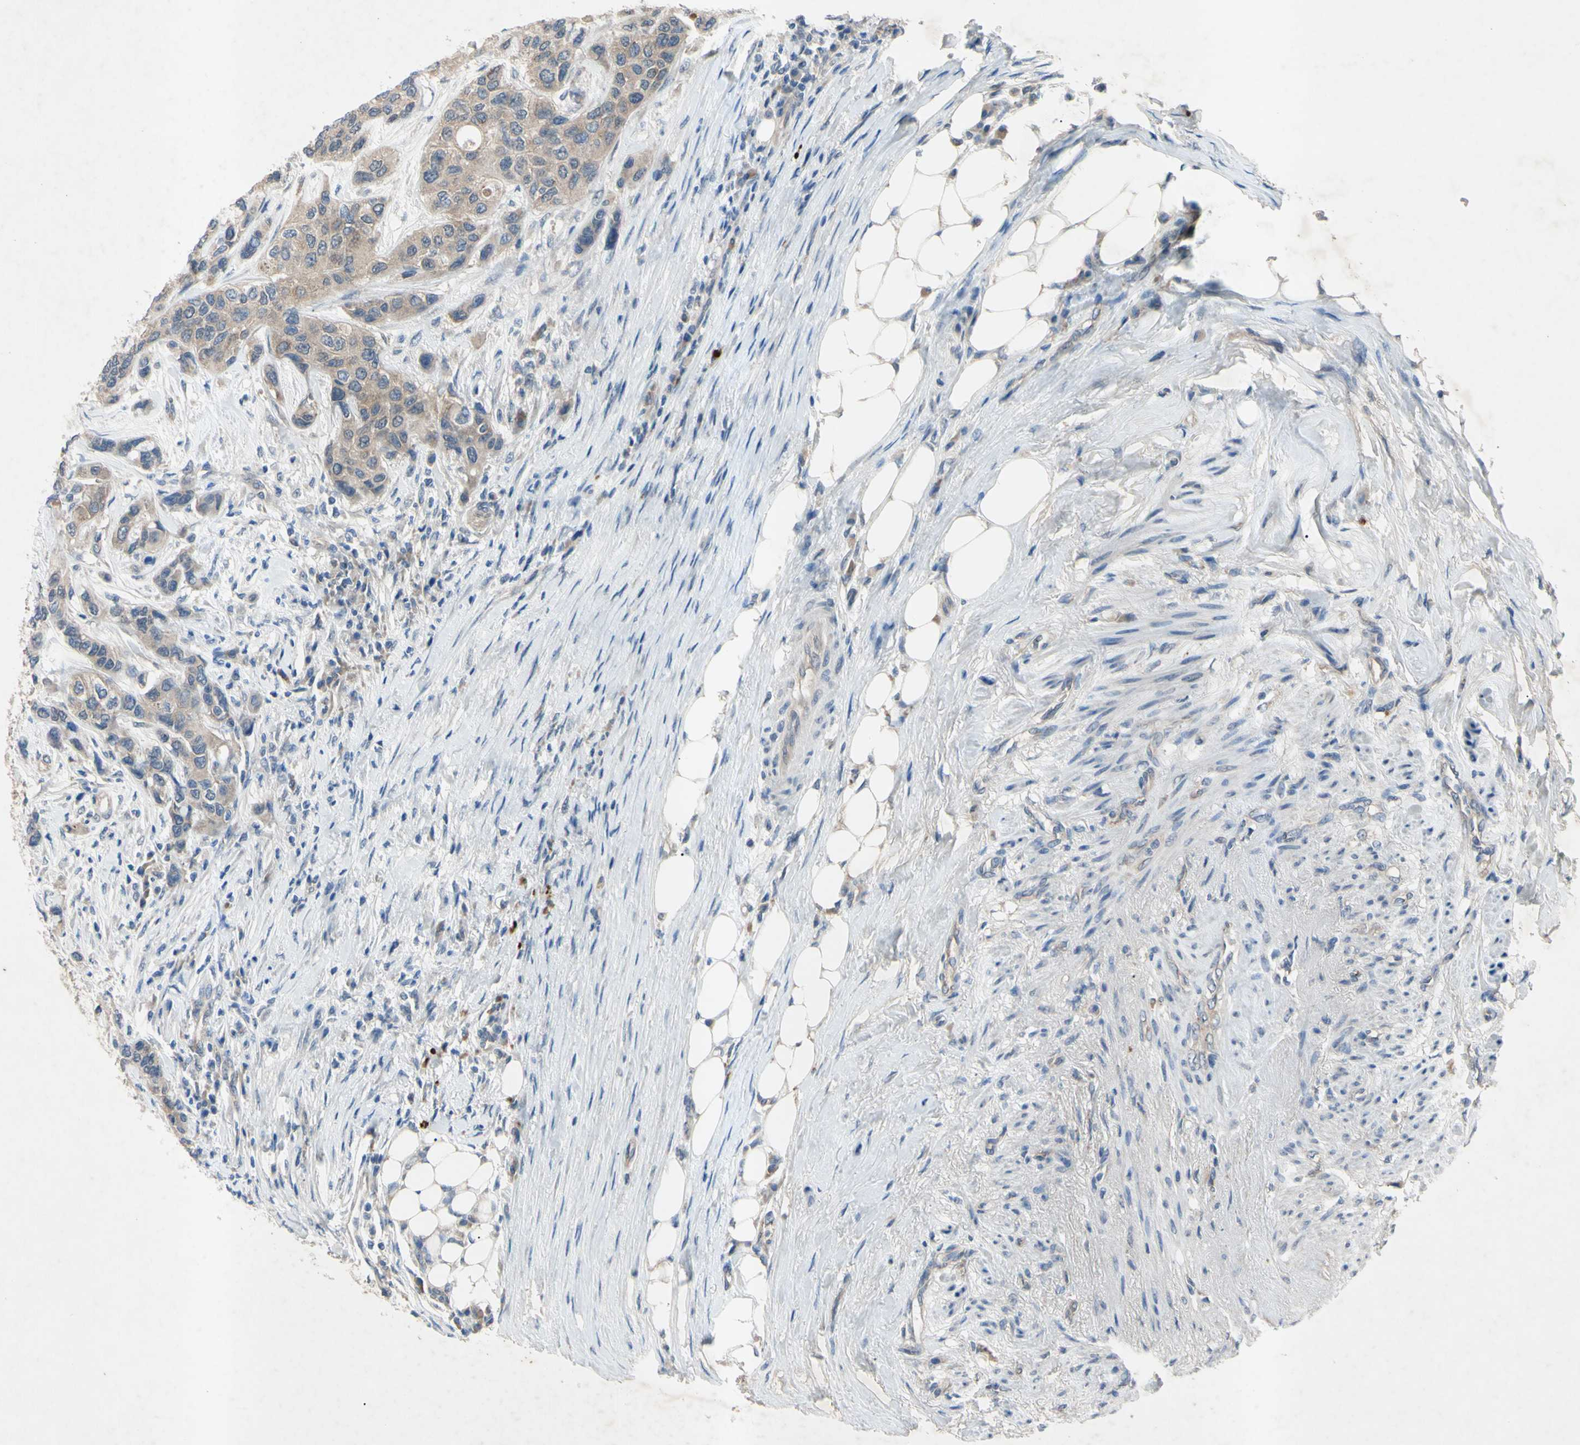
{"staining": {"intensity": "moderate", "quantity": ">75%", "location": "cytoplasmic/membranous"}, "tissue": "urothelial cancer", "cell_type": "Tumor cells", "image_type": "cancer", "snomed": [{"axis": "morphology", "description": "Urothelial carcinoma, High grade"}, {"axis": "topography", "description": "Urinary bladder"}], "caption": "Immunohistochemical staining of human urothelial cancer displays medium levels of moderate cytoplasmic/membranous staining in approximately >75% of tumor cells.", "gene": "HILPDA", "patient": {"sex": "female", "age": 56}}